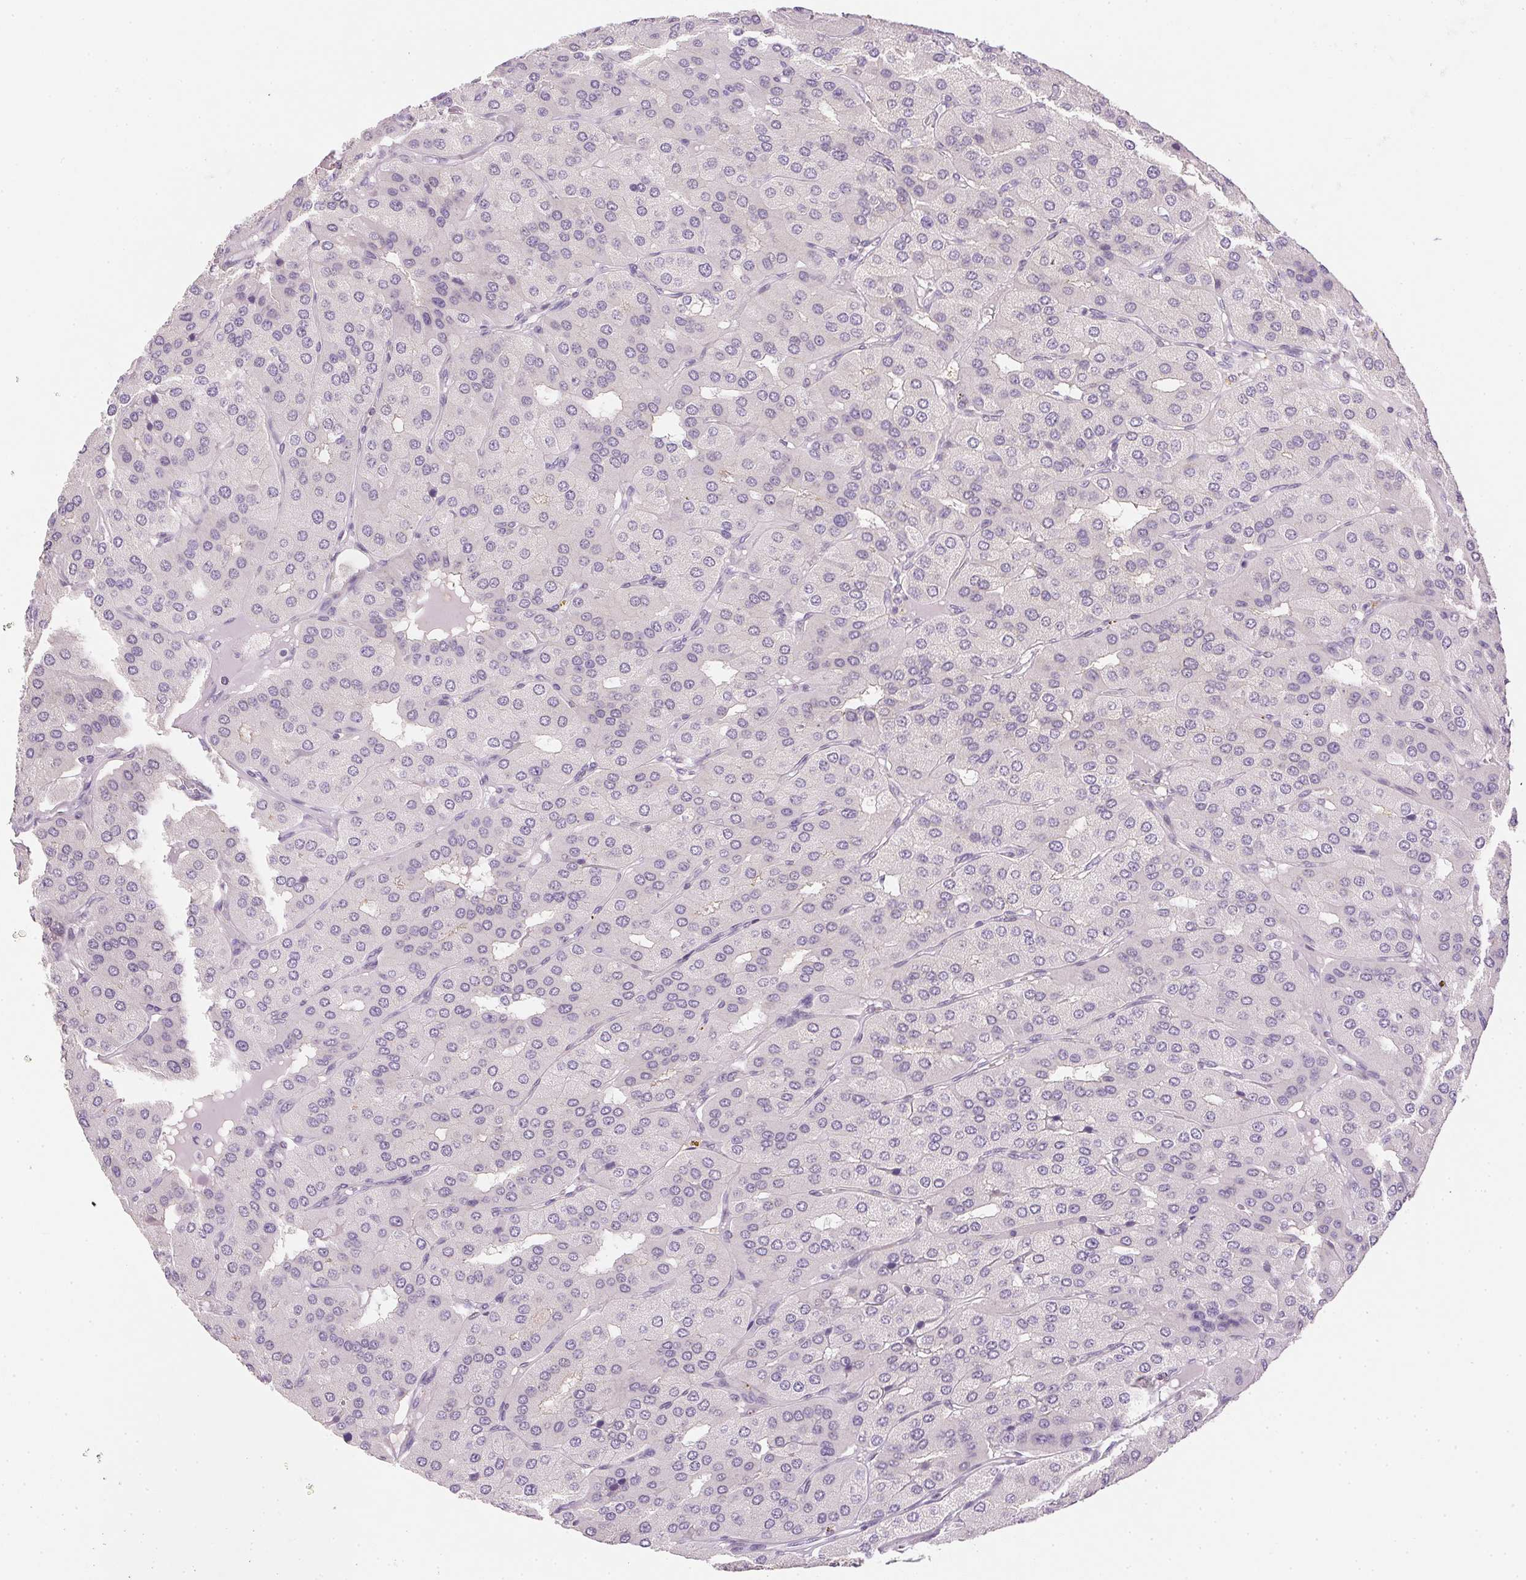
{"staining": {"intensity": "negative", "quantity": "none", "location": "none"}, "tissue": "parathyroid gland", "cell_type": "Glandular cells", "image_type": "normal", "snomed": [{"axis": "morphology", "description": "Normal tissue, NOS"}, {"axis": "morphology", "description": "Adenoma, NOS"}, {"axis": "topography", "description": "Parathyroid gland"}], "caption": "Glandular cells show no significant positivity in benign parathyroid gland.", "gene": "PRL", "patient": {"sex": "female", "age": 86}}